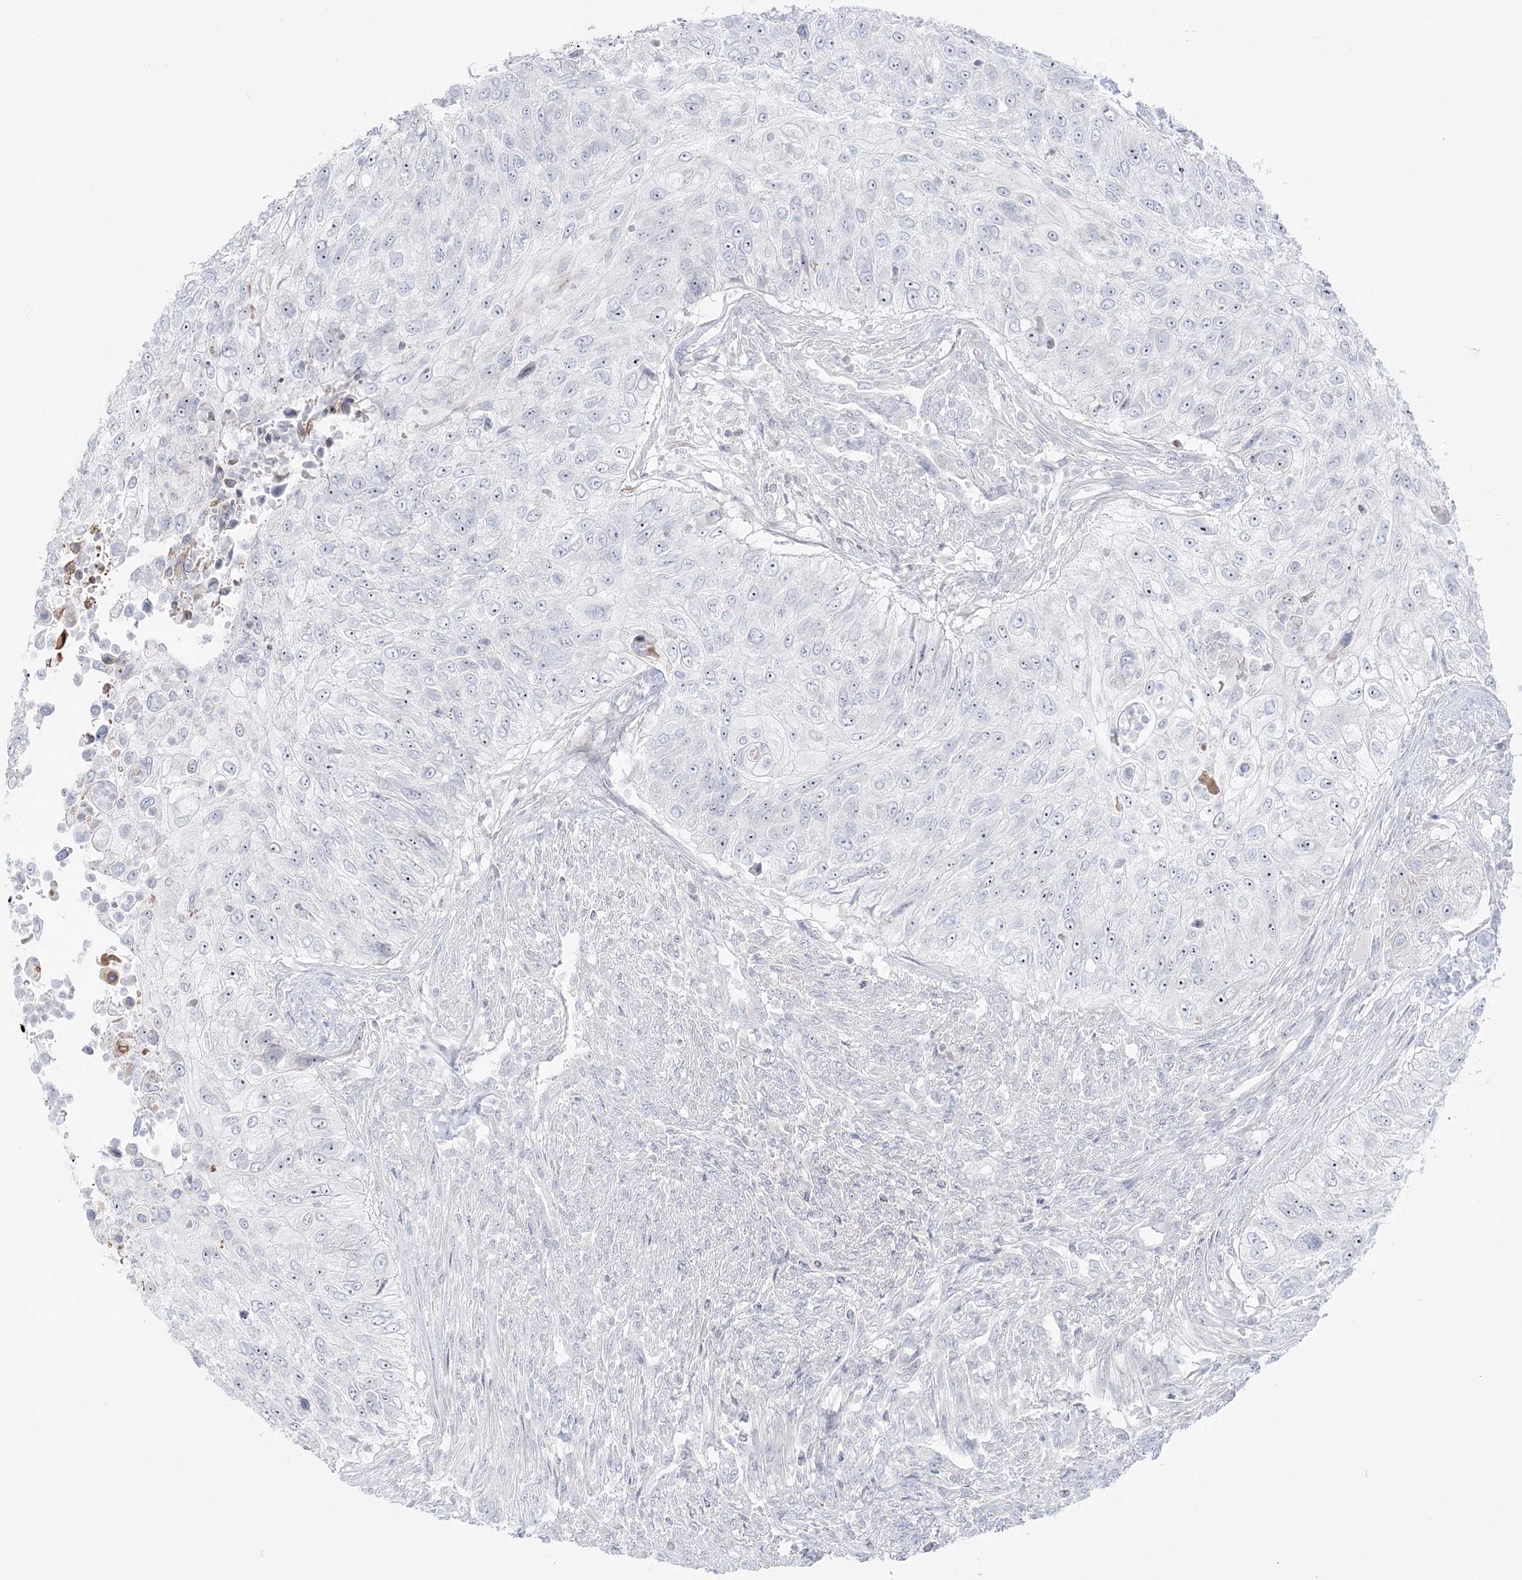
{"staining": {"intensity": "negative", "quantity": "none", "location": "none"}, "tissue": "urothelial cancer", "cell_type": "Tumor cells", "image_type": "cancer", "snomed": [{"axis": "morphology", "description": "Urothelial carcinoma, High grade"}, {"axis": "topography", "description": "Urinary bladder"}], "caption": "DAB (3,3'-diaminobenzidine) immunohistochemical staining of urothelial cancer exhibits no significant expression in tumor cells.", "gene": "SH3BP4", "patient": {"sex": "female", "age": 60}}